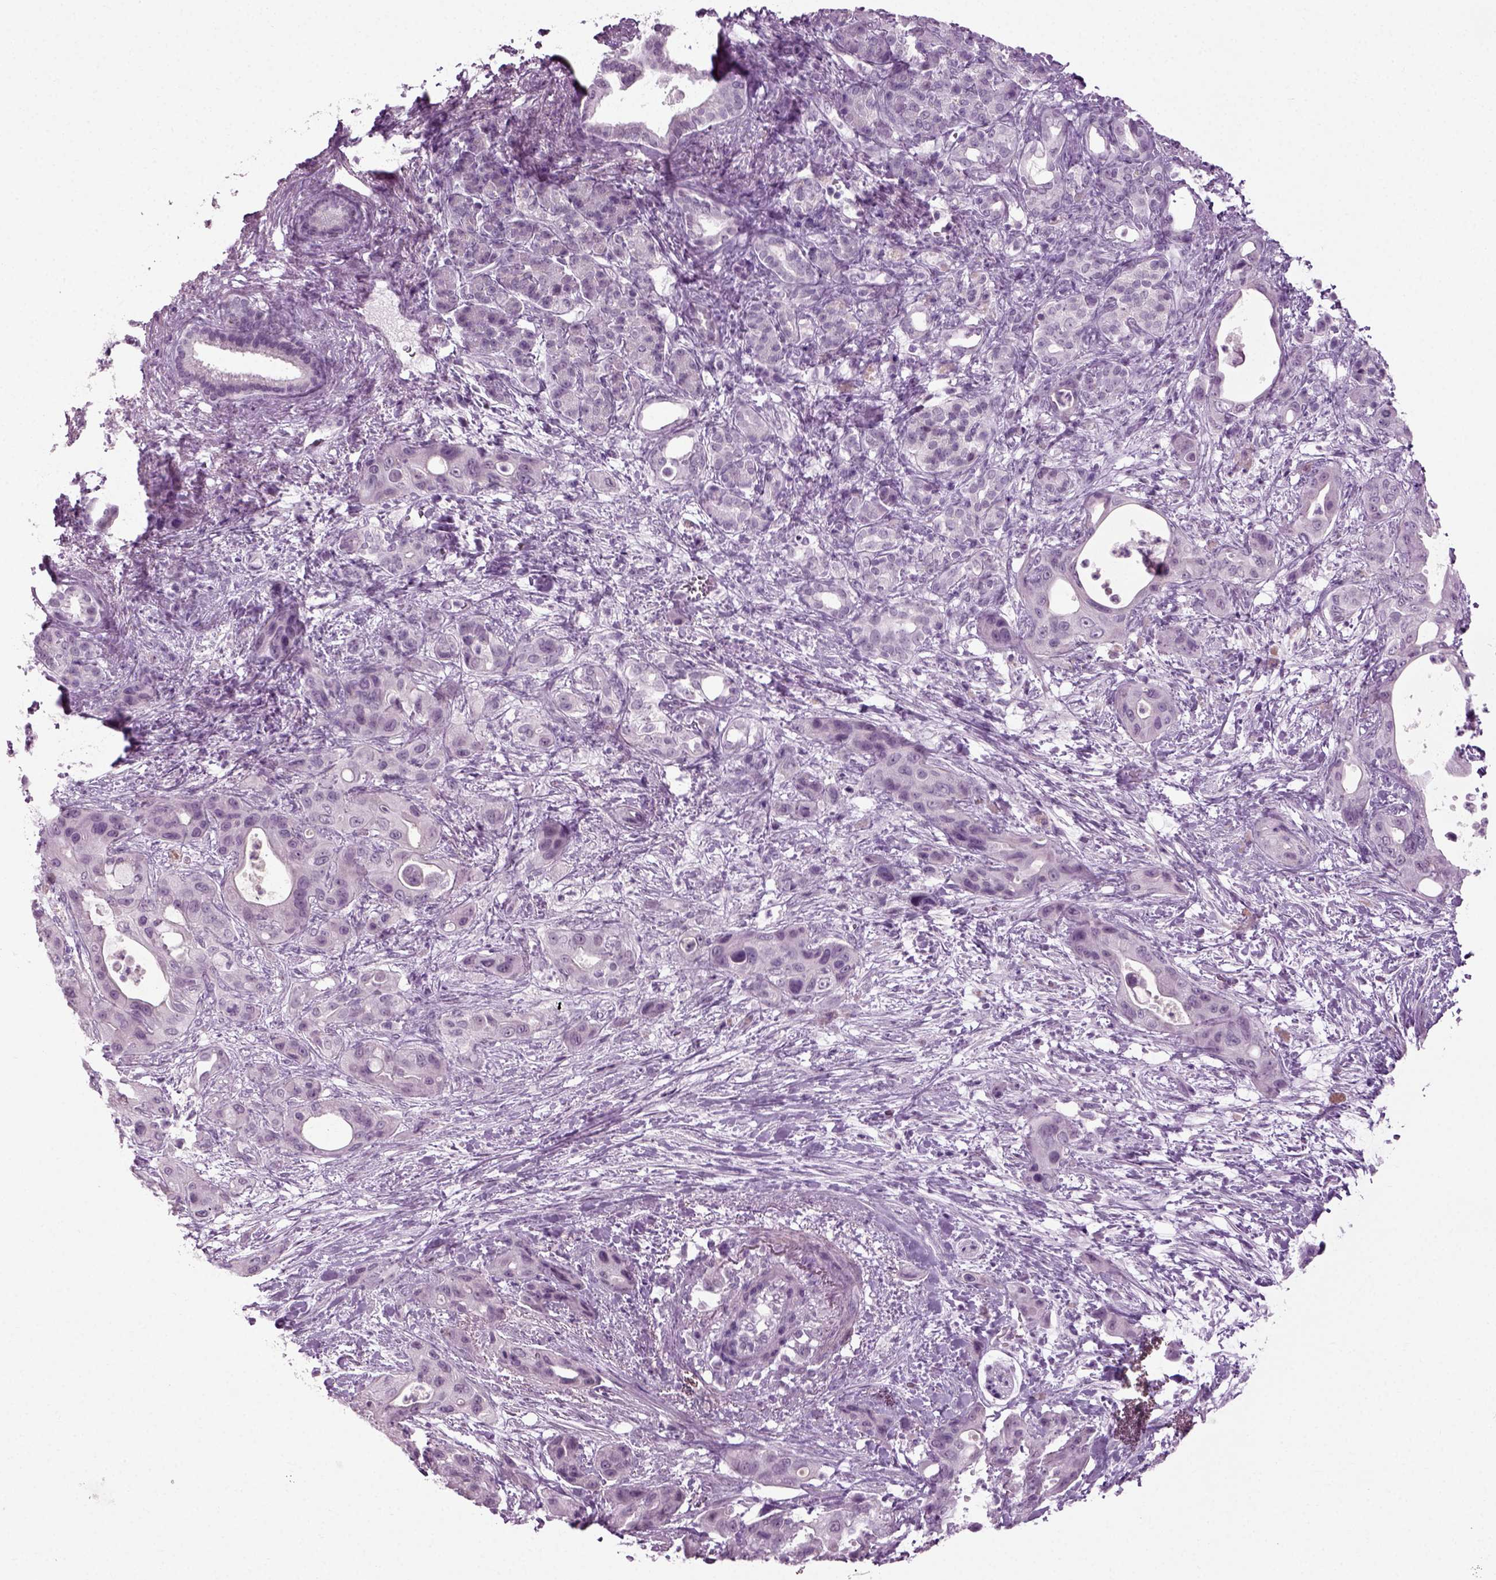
{"staining": {"intensity": "negative", "quantity": "none", "location": "none"}, "tissue": "pancreatic cancer", "cell_type": "Tumor cells", "image_type": "cancer", "snomed": [{"axis": "morphology", "description": "Adenocarcinoma, NOS"}, {"axis": "topography", "description": "Pancreas"}], "caption": "Tumor cells show no significant protein positivity in pancreatic cancer (adenocarcinoma).", "gene": "ZC2HC1C", "patient": {"sex": "male", "age": 71}}